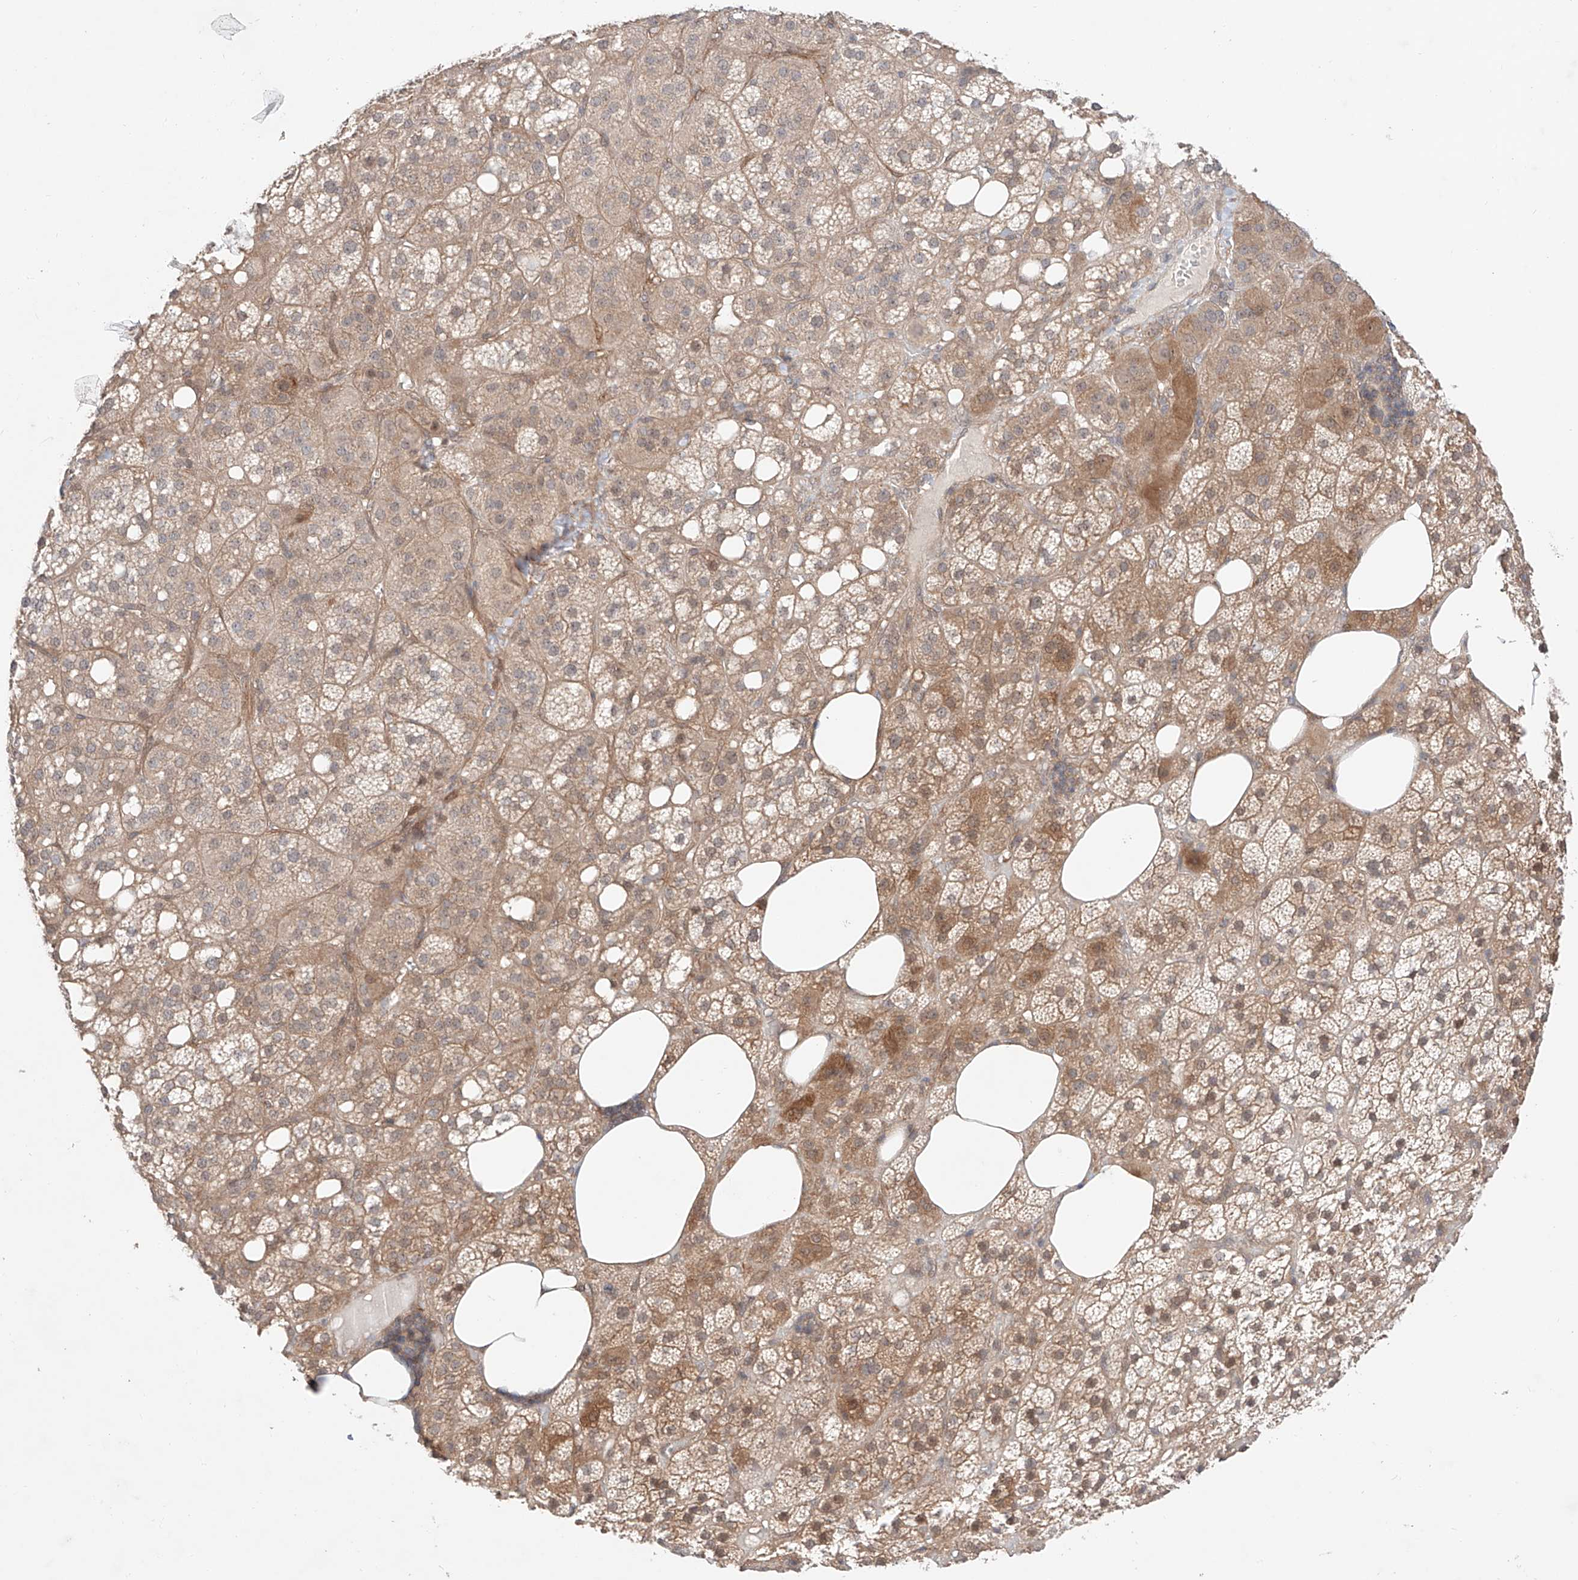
{"staining": {"intensity": "moderate", "quantity": ">75%", "location": "cytoplasmic/membranous"}, "tissue": "adrenal gland", "cell_type": "Glandular cells", "image_type": "normal", "snomed": [{"axis": "morphology", "description": "Normal tissue, NOS"}, {"axis": "topography", "description": "Adrenal gland"}], "caption": "Protein analysis of benign adrenal gland shows moderate cytoplasmic/membranous expression in approximately >75% of glandular cells.", "gene": "TSR2", "patient": {"sex": "female", "age": 59}}